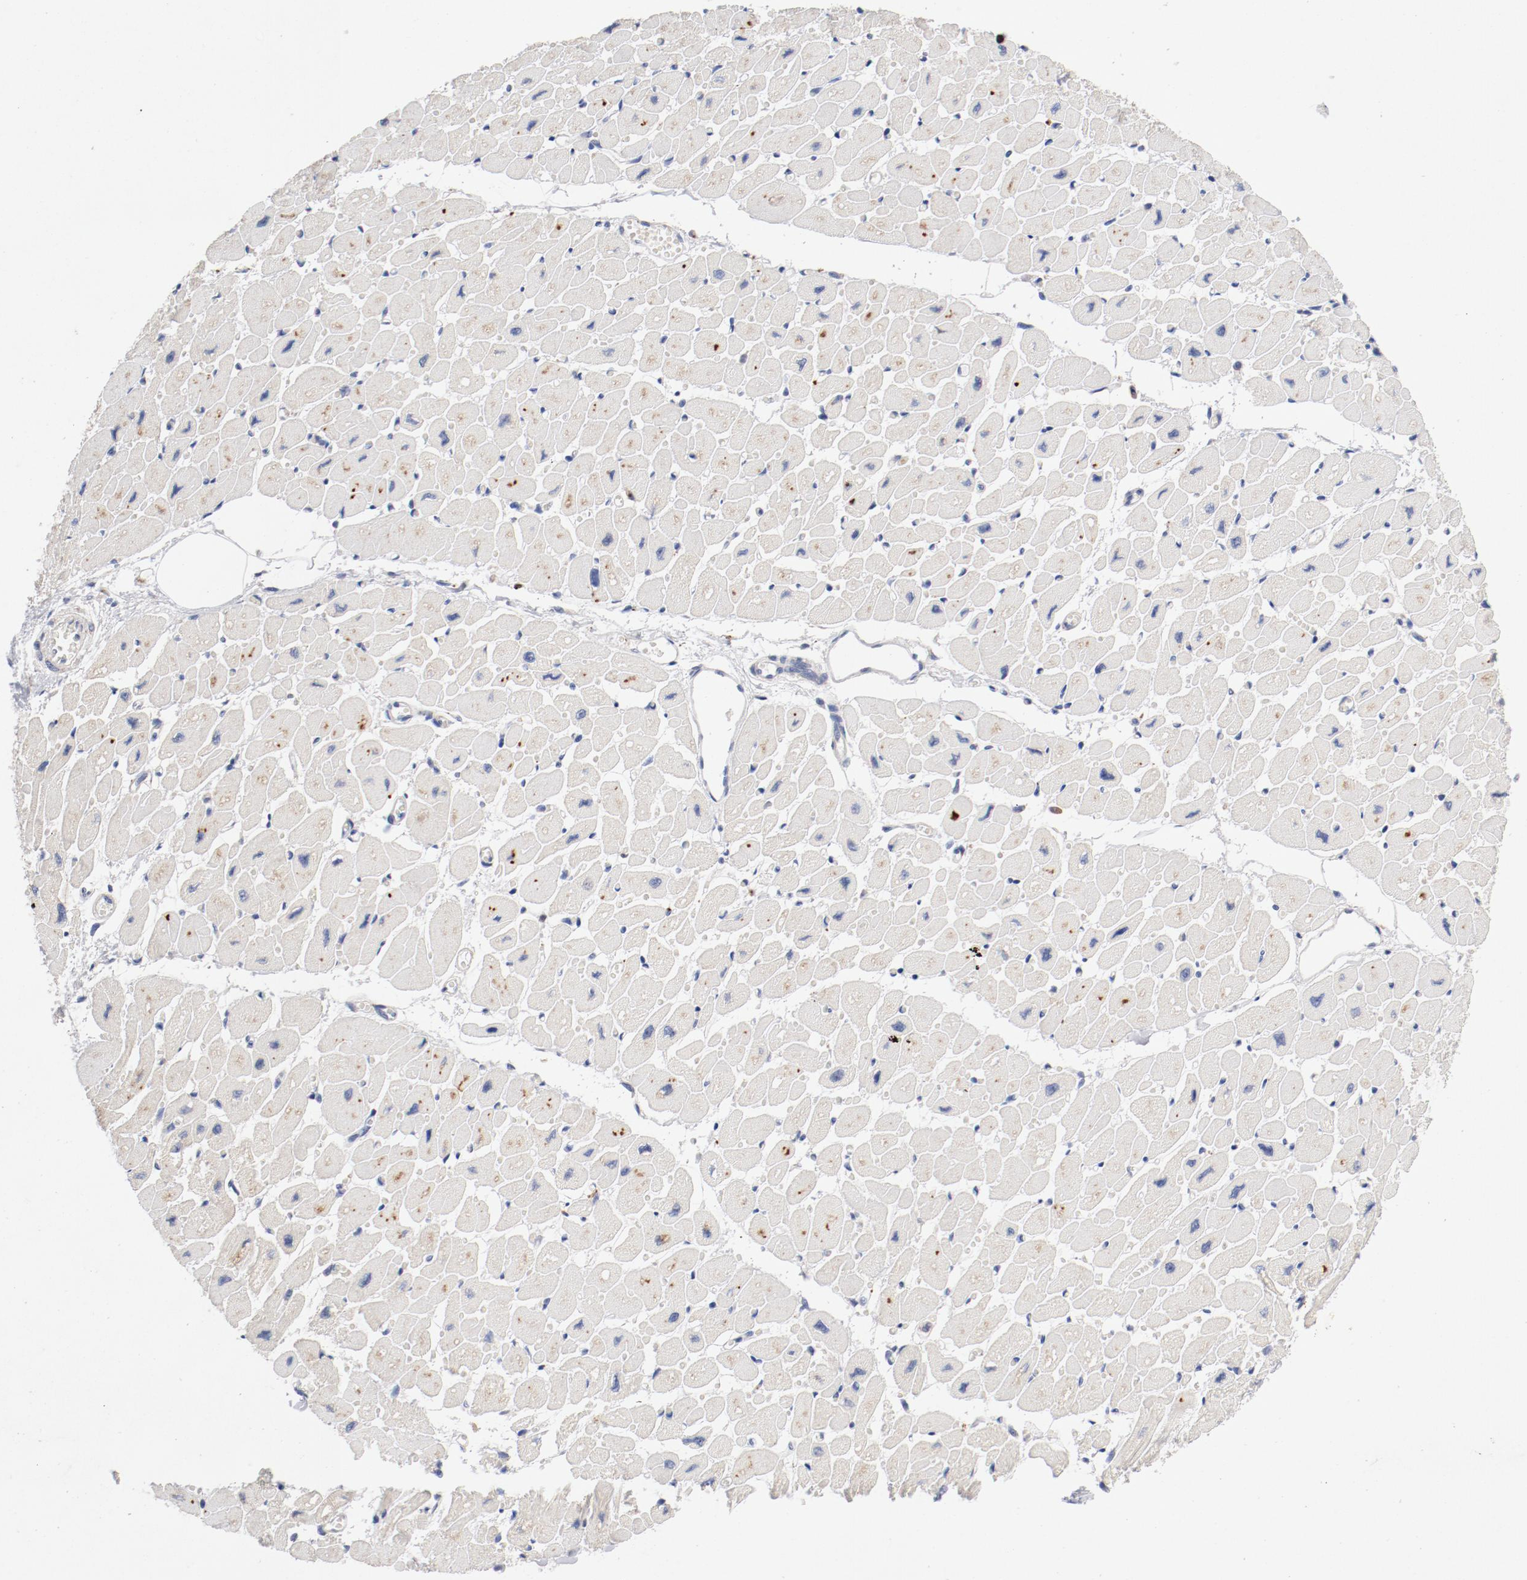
{"staining": {"intensity": "moderate", "quantity": "<25%", "location": "cytoplasmic/membranous"}, "tissue": "heart muscle", "cell_type": "Cardiomyocytes", "image_type": "normal", "snomed": [{"axis": "morphology", "description": "Normal tissue, NOS"}, {"axis": "topography", "description": "Heart"}], "caption": "Cardiomyocytes reveal moderate cytoplasmic/membranous positivity in approximately <25% of cells in normal heart muscle.", "gene": "BIRC5", "patient": {"sex": "female", "age": 54}}